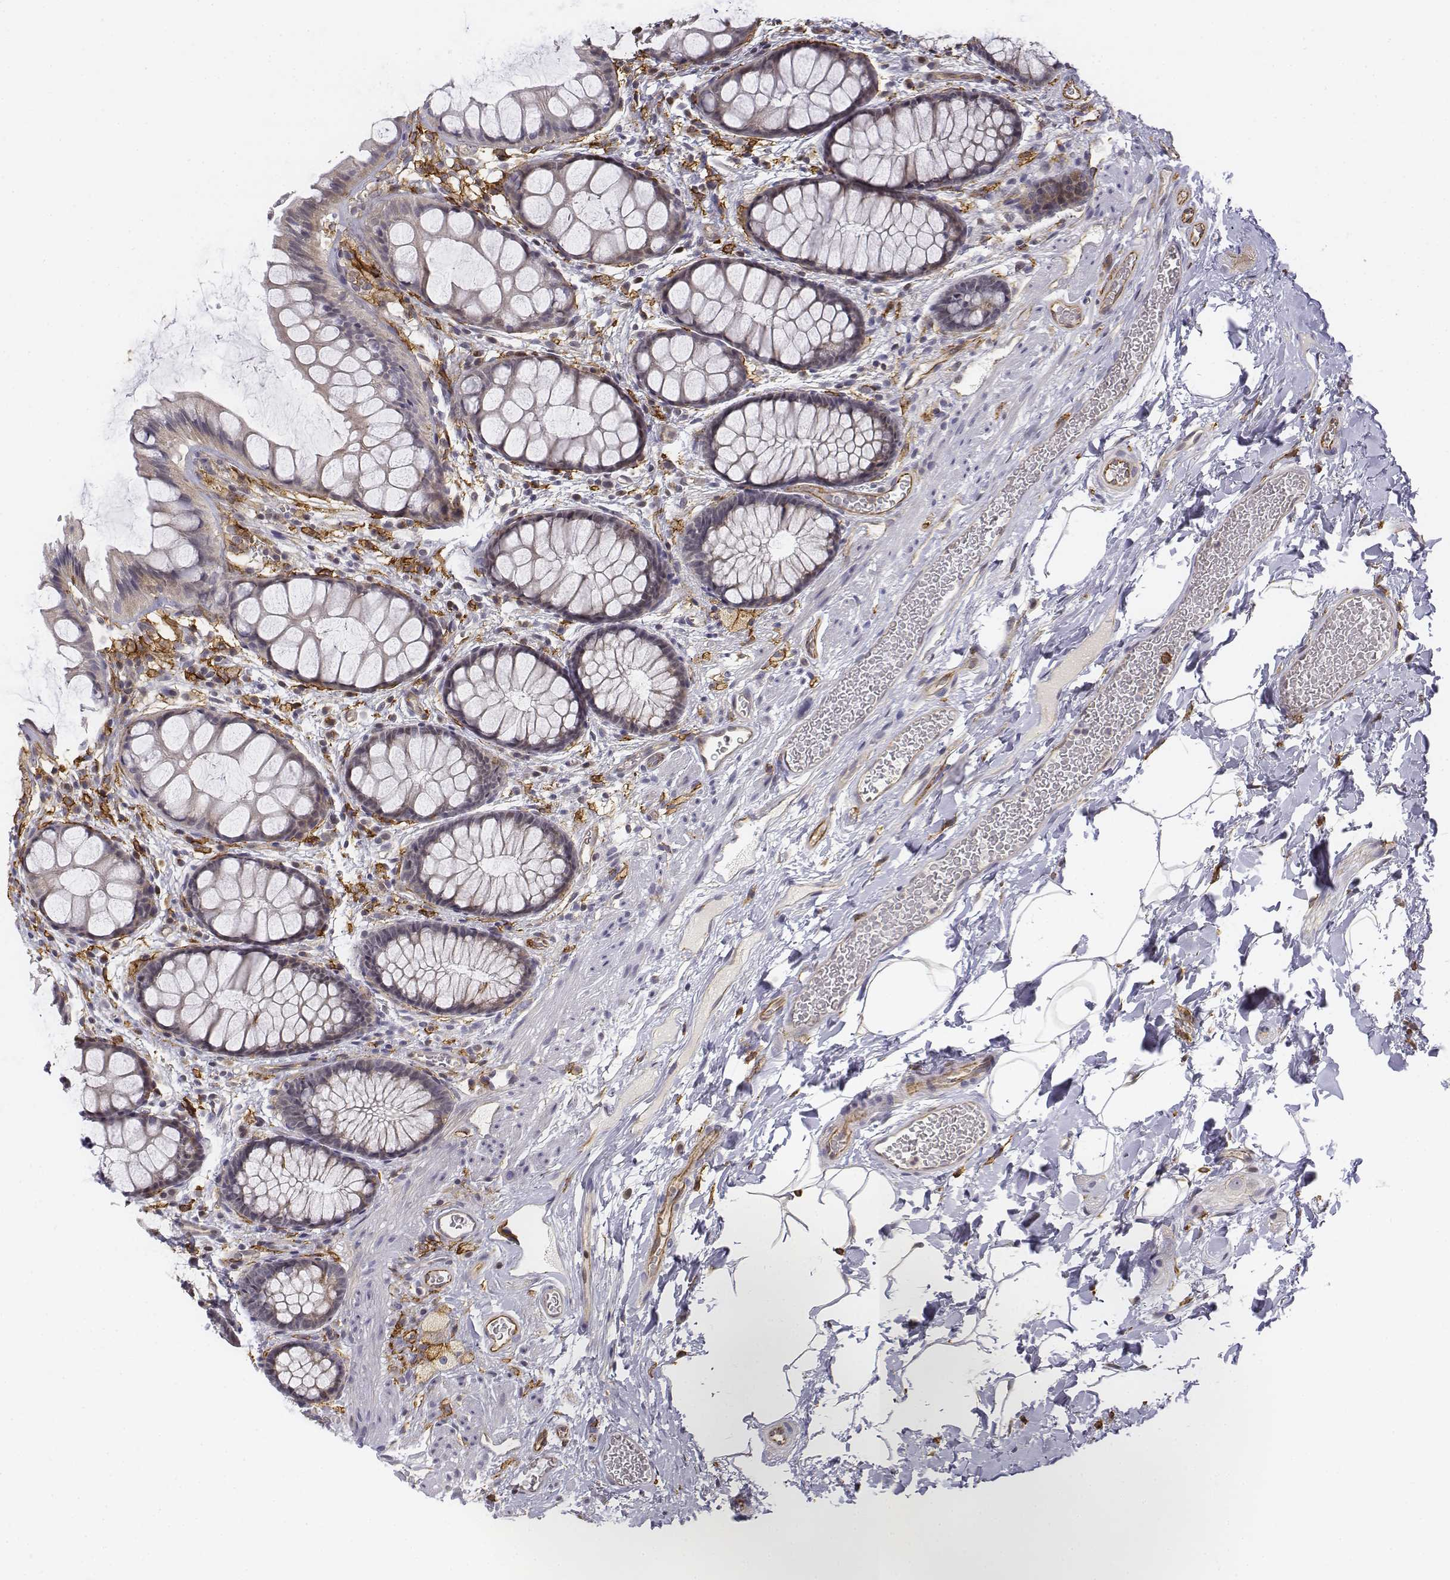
{"staining": {"intensity": "negative", "quantity": "none", "location": "none"}, "tissue": "rectum", "cell_type": "Glandular cells", "image_type": "normal", "snomed": [{"axis": "morphology", "description": "Normal tissue, NOS"}, {"axis": "topography", "description": "Rectum"}], "caption": "The IHC photomicrograph has no significant staining in glandular cells of rectum. (Brightfield microscopy of DAB (3,3'-diaminobenzidine) immunohistochemistry at high magnification).", "gene": "CD14", "patient": {"sex": "female", "age": 62}}